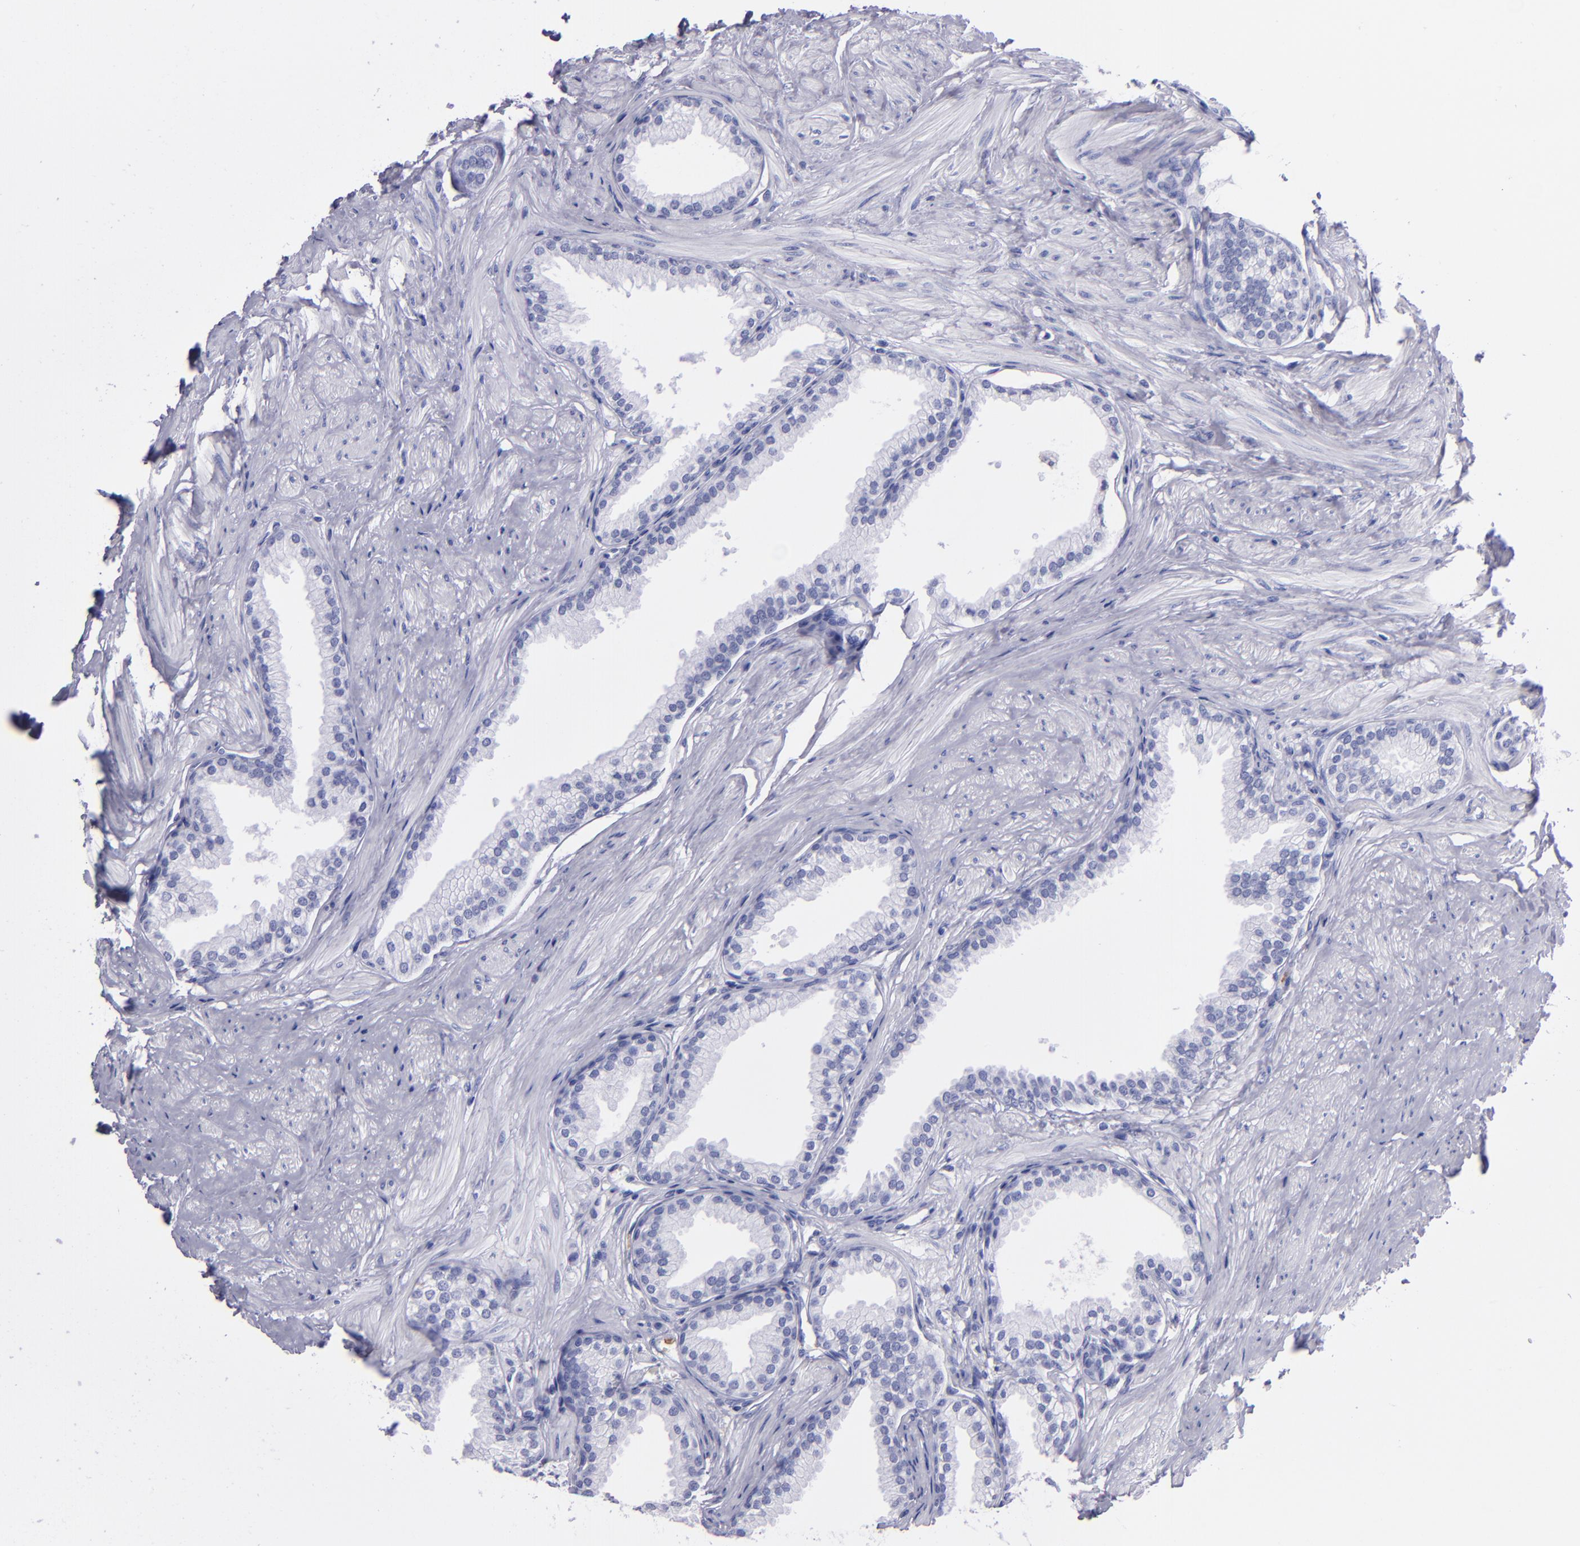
{"staining": {"intensity": "negative", "quantity": "none", "location": "none"}, "tissue": "prostate", "cell_type": "Glandular cells", "image_type": "normal", "snomed": [{"axis": "morphology", "description": "Normal tissue, NOS"}, {"axis": "topography", "description": "Prostate"}], "caption": "This histopathology image is of normal prostate stained with IHC to label a protein in brown with the nuclei are counter-stained blue. There is no staining in glandular cells.", "gene": "CR1", "patient": {"sex": "male", "age": 64}}